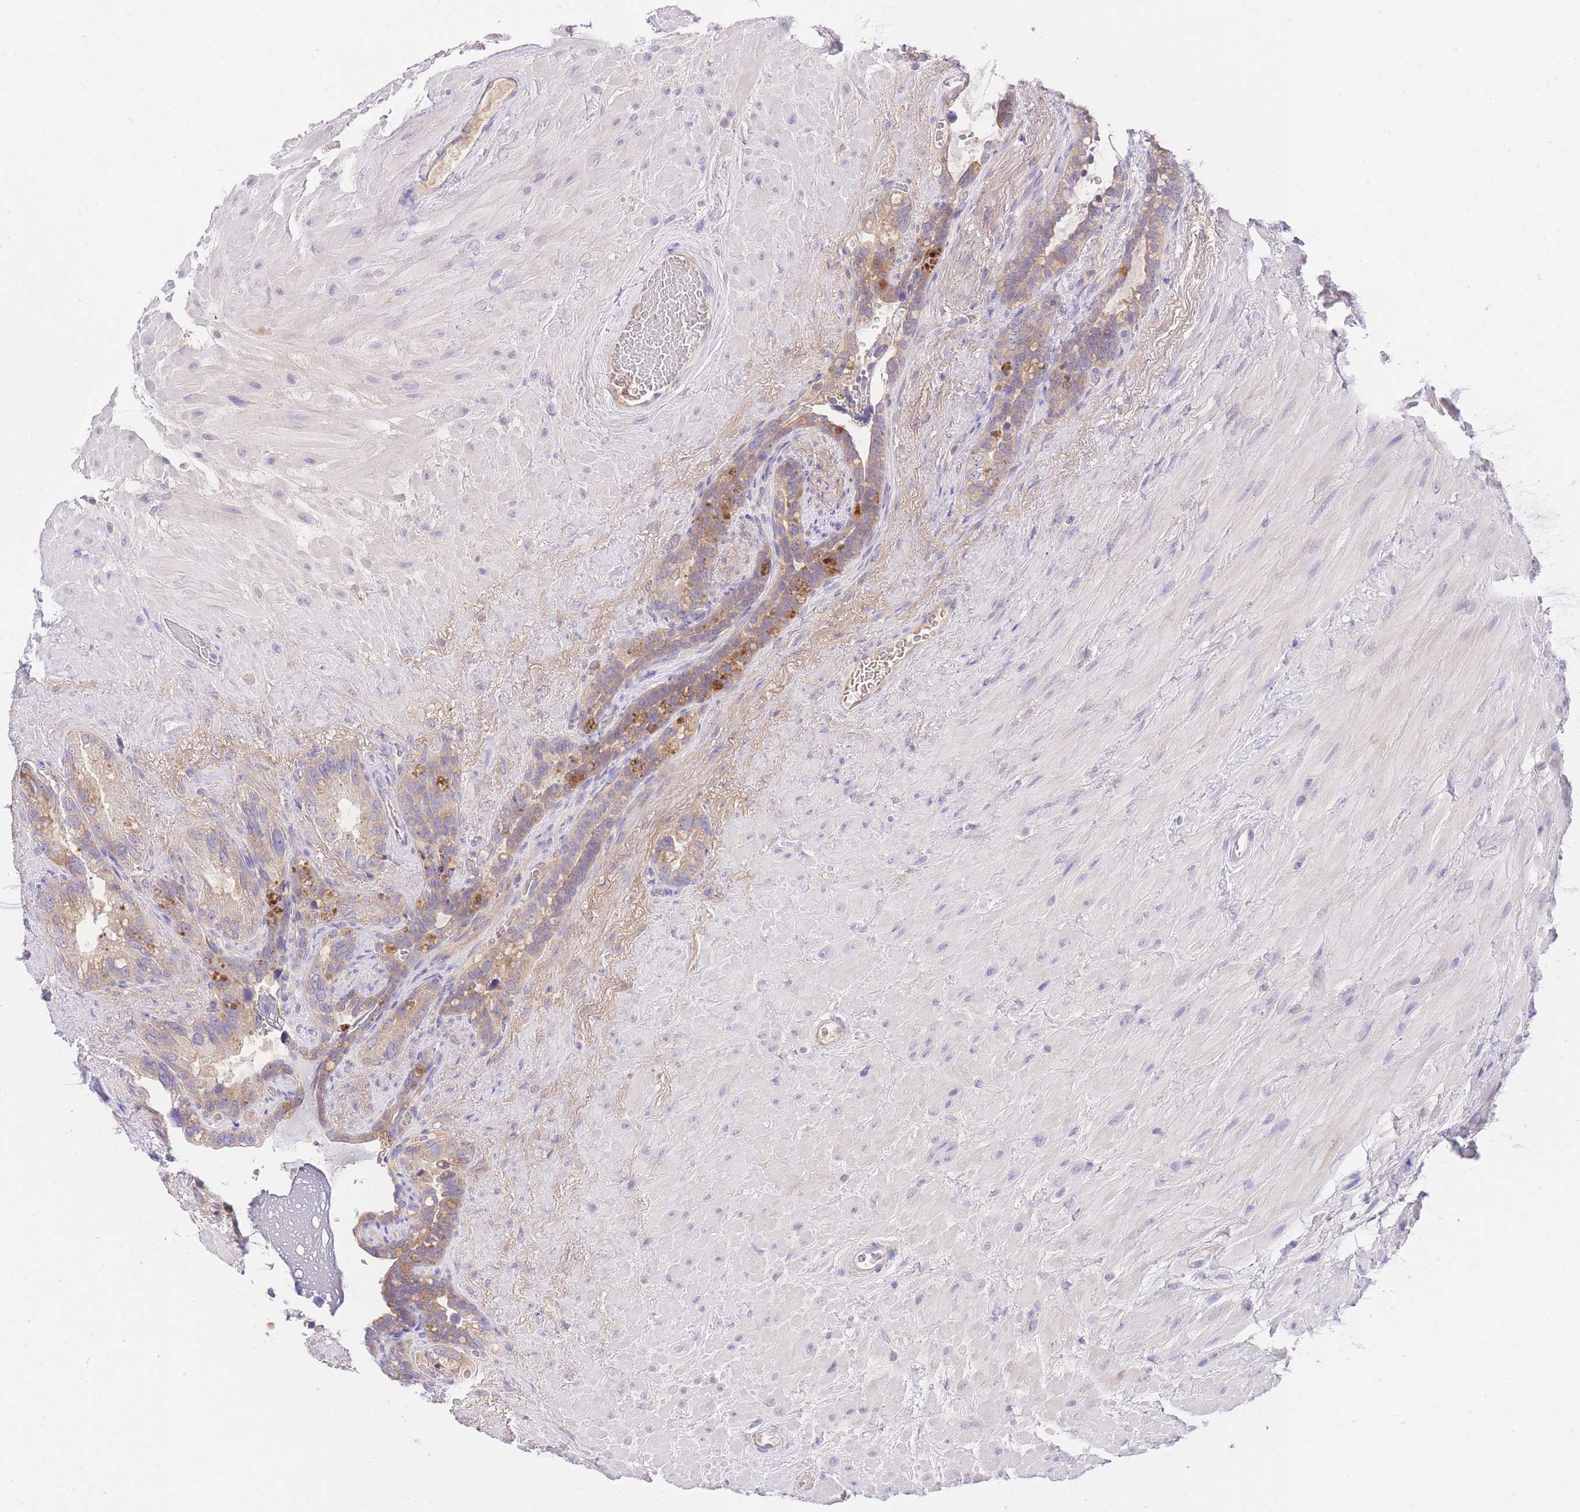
{"staining": {"intensity": "moderate", "quantity": "<25%", "location": "cytoplasmic/membranous"}, "tissue": "seminal vesicle", "cell_type": "Glandular cells", "image_type": "normal", "snomed": [{"axis": "morphology", "description": "Normal tissue, NOS"}, {"axis": "topography", "description": "Seminal veicle"}], "caption": "IHC staining of benign seminal vesicle, which shows low levels of moderate cytoplasmic/membranous positivity in approximately <25% of glandular cells indicating moderate cytoplasmic/membranous protein positivity. The staining was performed using DAB (brown) for protein detection and nuclei were counterstained in hematoxylin (blue).", "gene": "LIPH", "patient": {"sex": "male", "age": 80}}